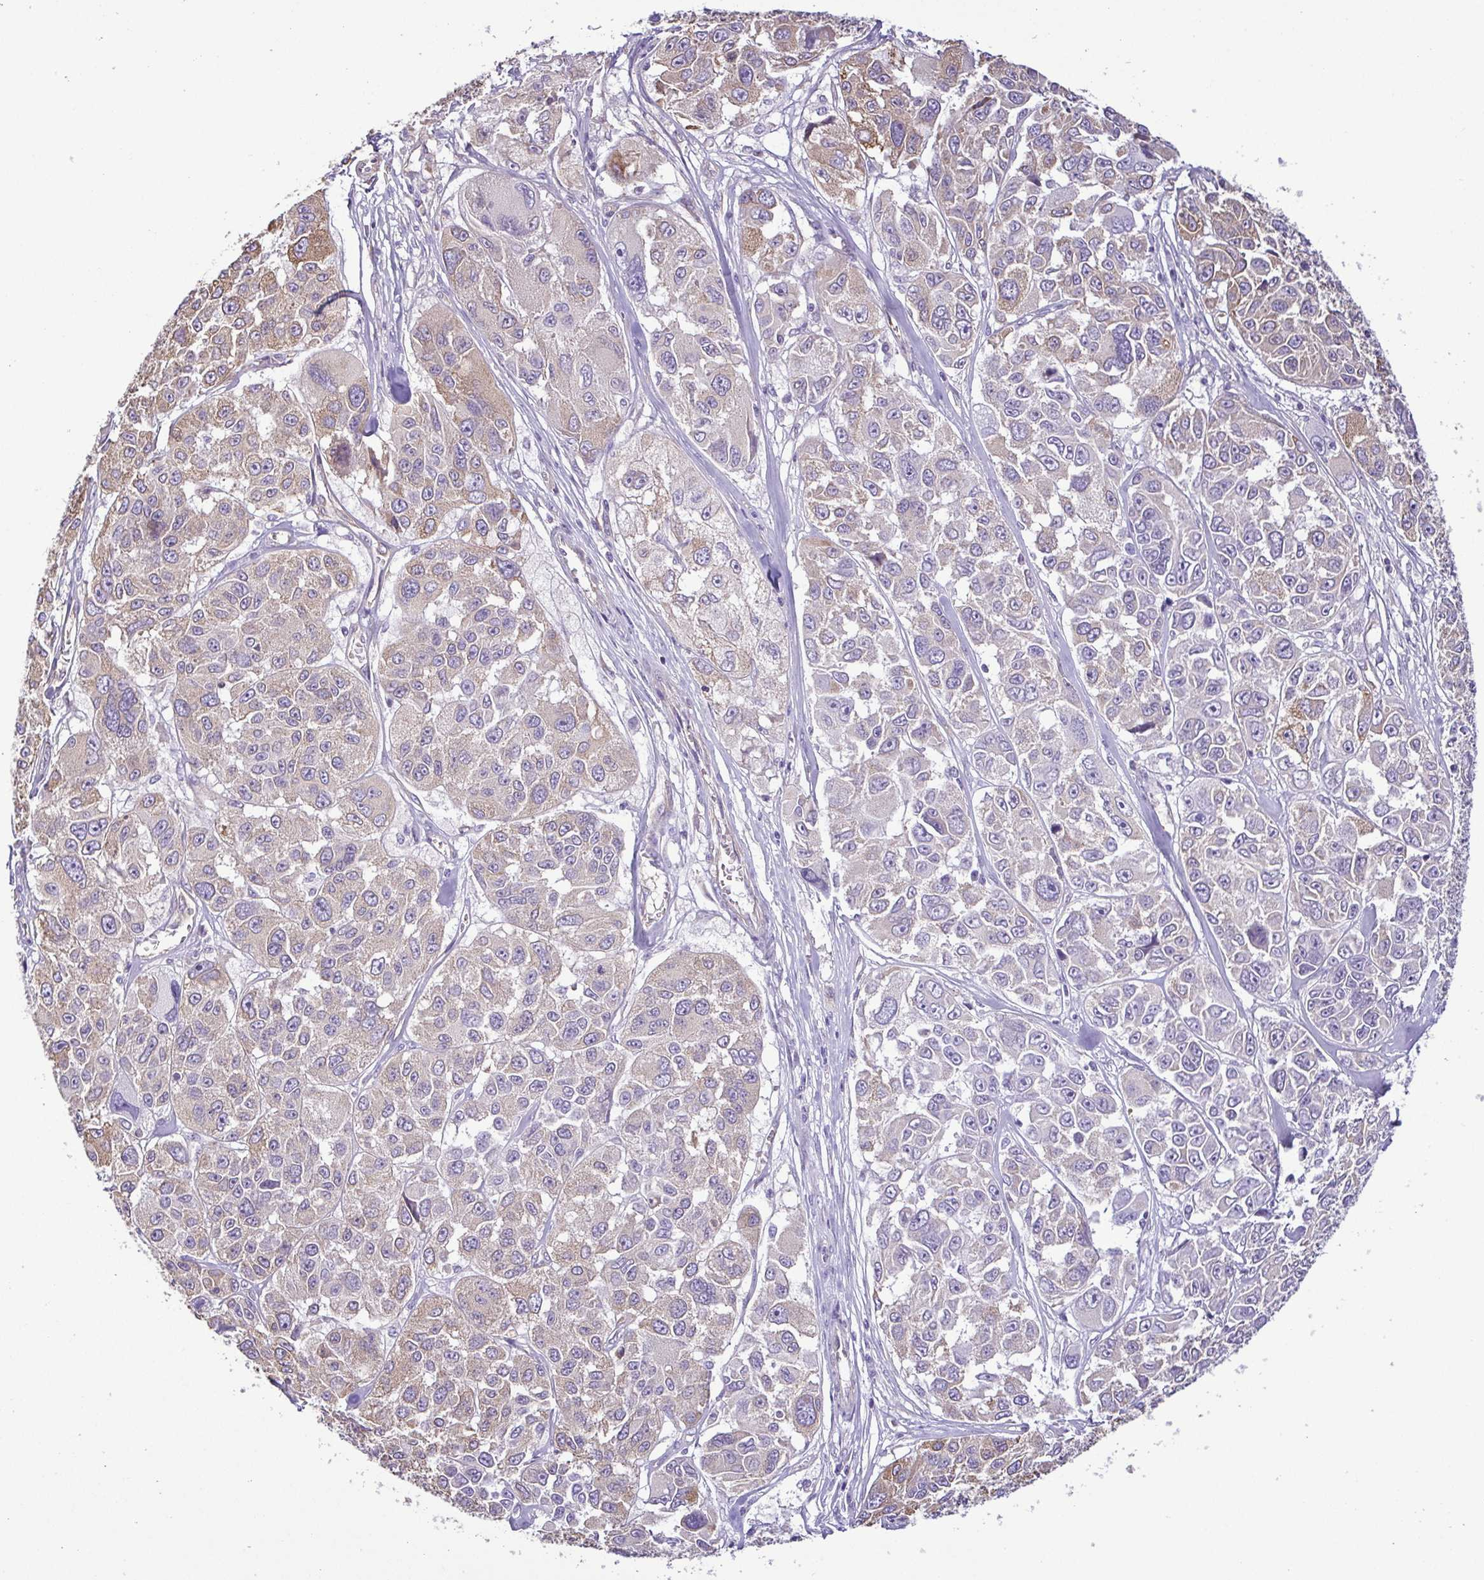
{"staining": {"intensity": "weak", "quantity": "25%-75%", "location": "cytoplasmic/membranous"}, "tissue": "melanoma", "cell_type": "Tumor cells", "image_type": "cancer", "snomed": [{"axis": "morphology", "description": "Malignant melanoma, NOS"}, {"axis": "topography", "description": "Skin"}], "caption": "This is a histology image of immunohistochemistry (IHC) staining of malignant melanoma, which shows weak expression in the cytoplasmic/membranous of tumor cells.", "gene": "MYL10", "patient": {"sex": "female", "age": 66}}